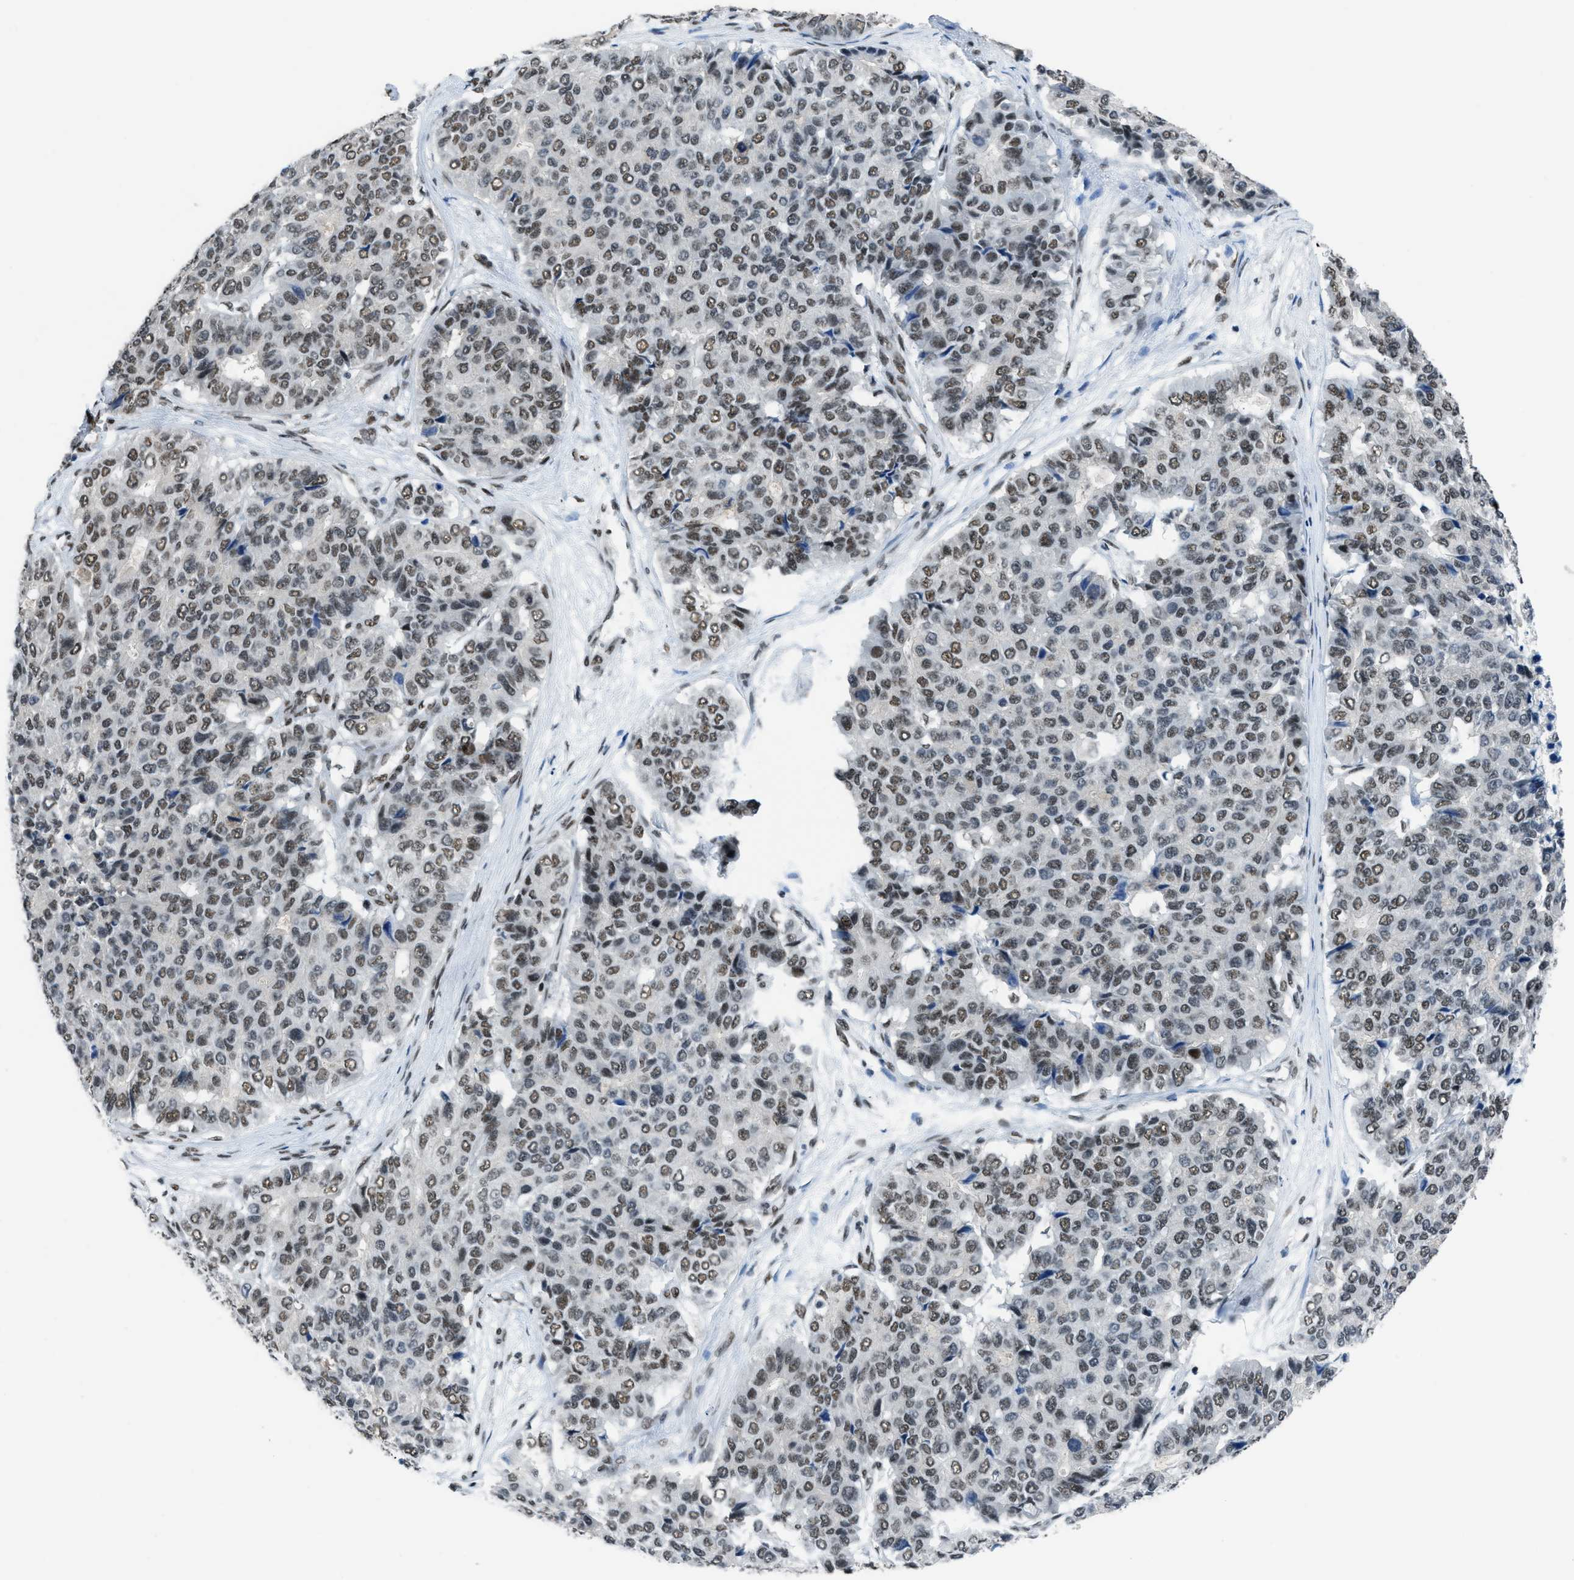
{"staining": {"intensity": "moderate", "quantity": ">75%", "location": "nuclear"}, "tissue": "pancreatic cancer", "cell_type": "Tumor cells", "image_type": "cancer", "snomed": [{"axis": "morphology", "description": "Adenocarcinoma, NOS"}, {"axis": "topography", "description": "Pancreas"}], "caption": "Adenocarcinoma (pancreatic) stained with DAB (3,3'-diaminobenzidine) IHC demonstrates medium levels of moderate nuclear positivity in approximately >75% of tumor cells.", "gene": "GATAD2B", "patient": {"sex": "male", "age": 50}}